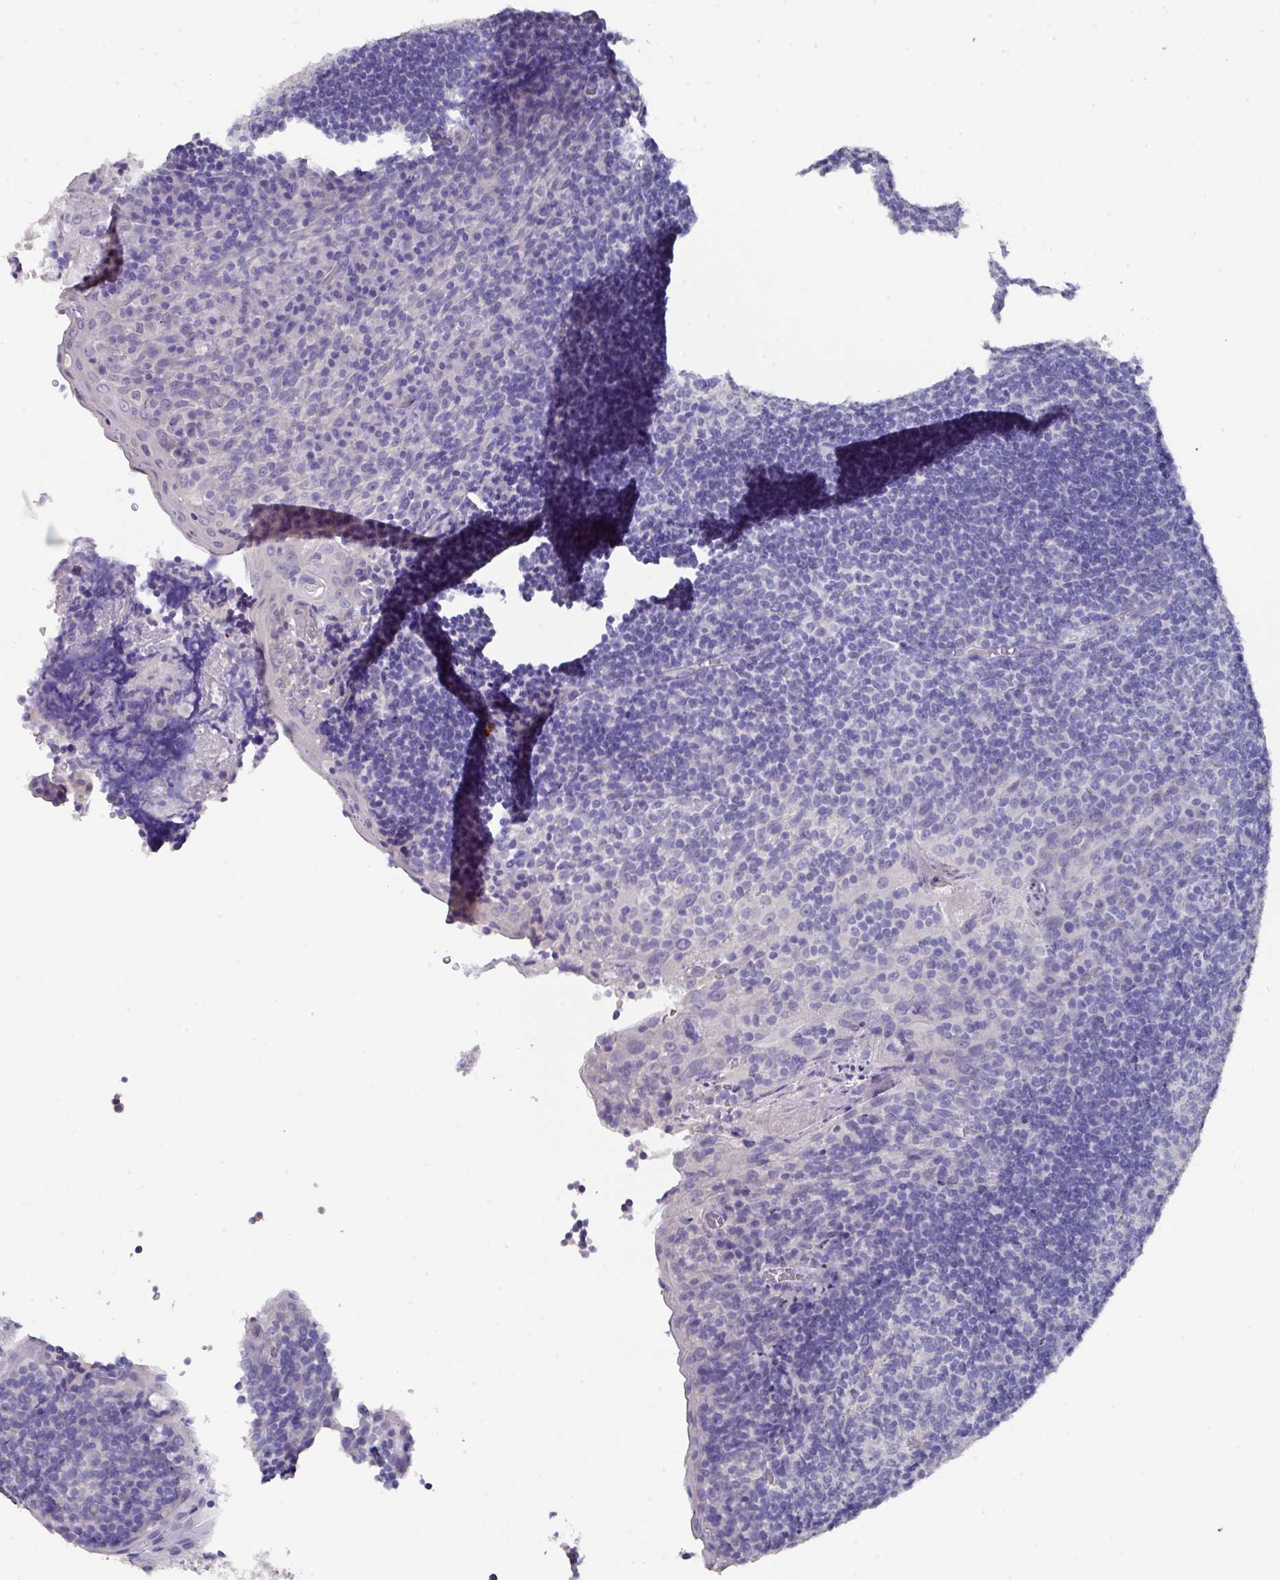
{"staining": {"intensity": "negative", "quantity": "none", "location": "none"}, "tissue": "tonsil", "cell_type": "Germinal center cells", "image_type": "normal", "snomed": [{"axis": "morphology", "description": "Normal tissue, NOS"}, {"axis": "topography", "description": "Tonsil"}], "caption": "This is an immunohistochemistry image of benign tonsil. There is no expression in germinal center cells.", "gene": "DAZ1", "patient": {"sex": "male", "age": 17}}